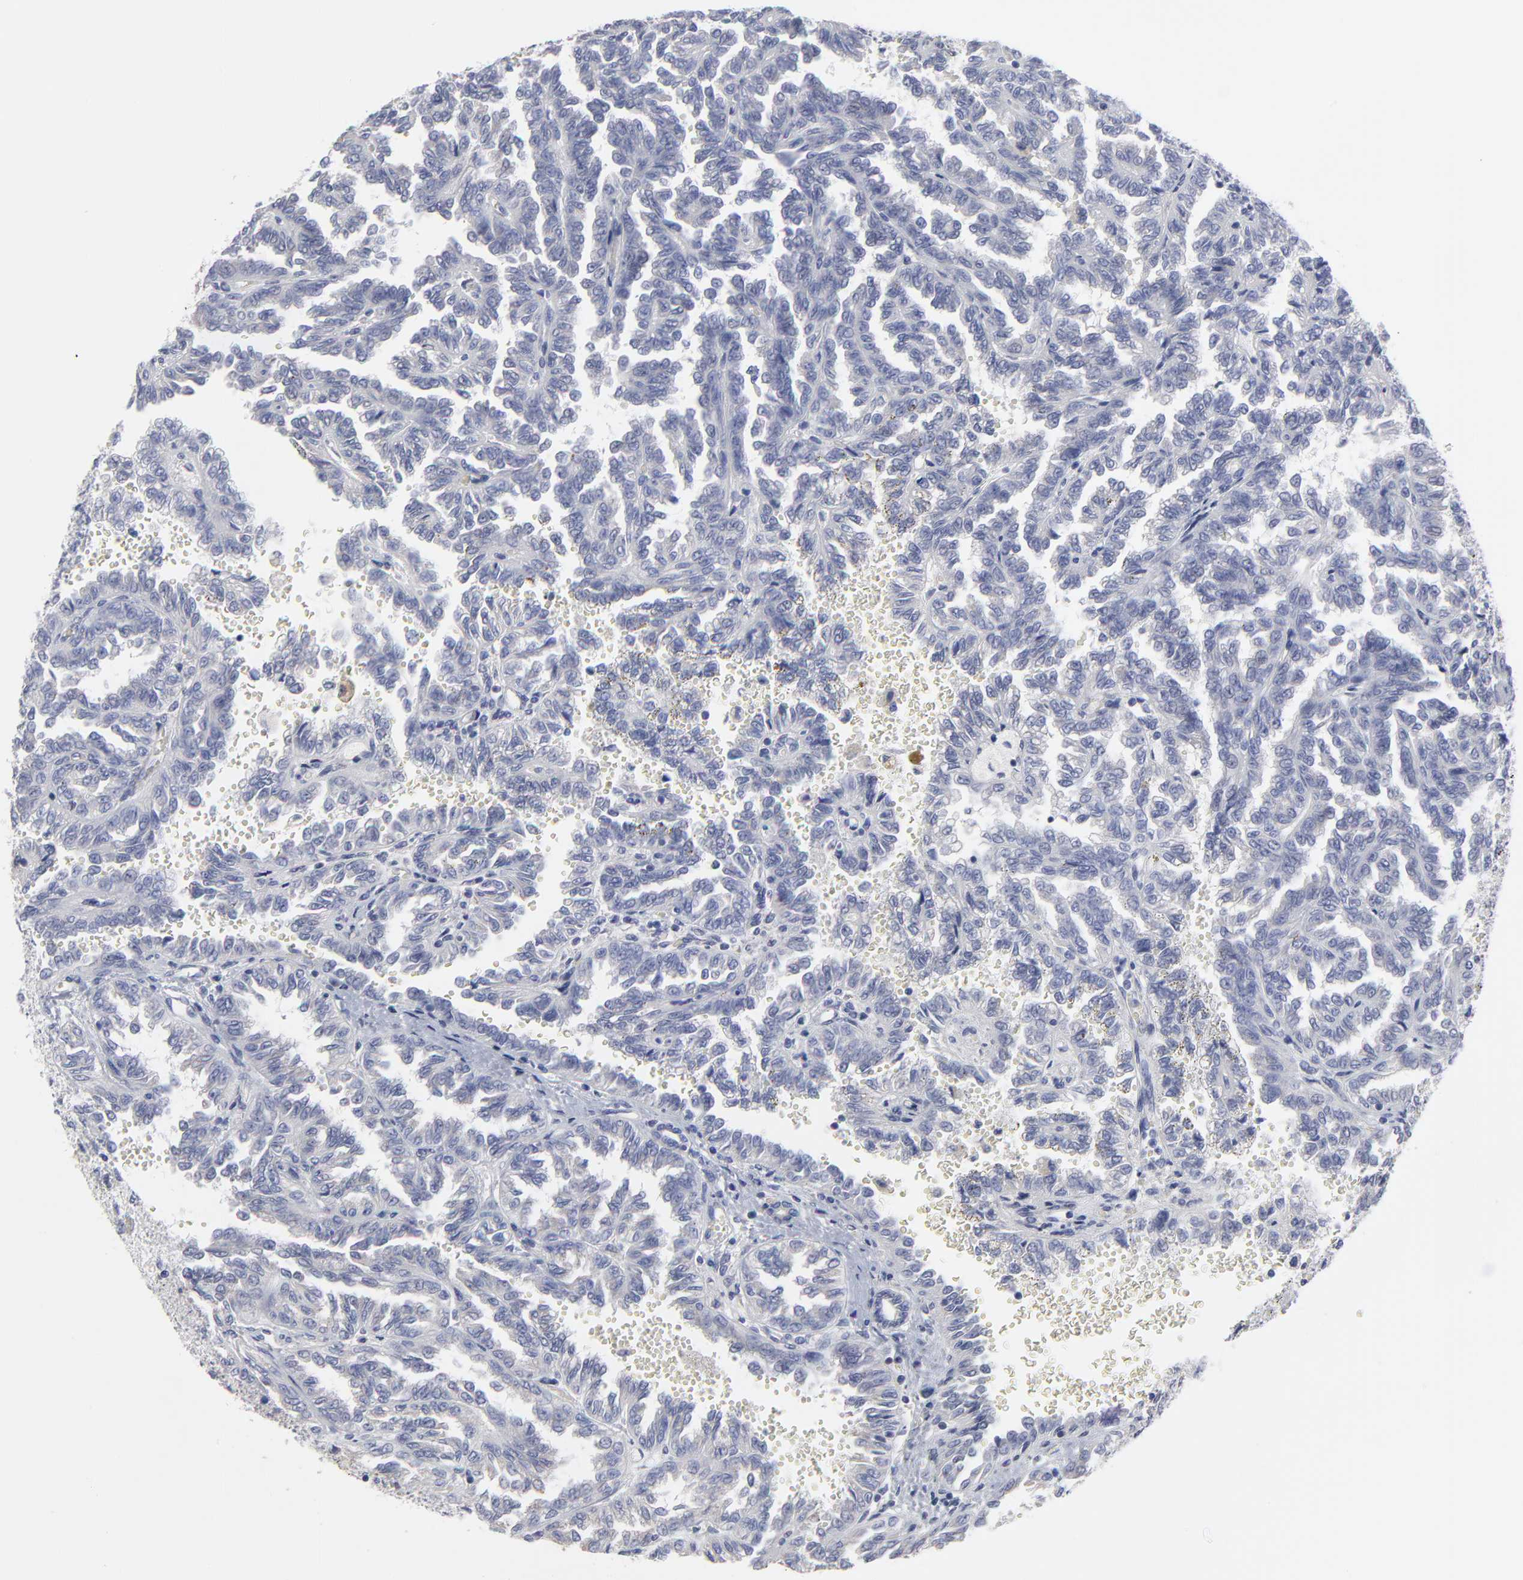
{"staining": {"intensity": "negative", "quantity": "none", "location": "none"}, "tissue": "renal cancer", "cell_type": "Tumor cells", "image_type": "cancer", "snomed": [{"axis": "morphology", "description": "Inflammation, NOS"}, {"axis": "morphology", "description": "Adenocarcinoma, NOS"}, {"axis": "topography", "description": "Kidney"}], "caption": "The image exhibits no significant positivity in tumor cells of renal cancer (adenocarcinoma).", "gene": "MAGEA10", "patient": {"sex": "male", "age": 68}}